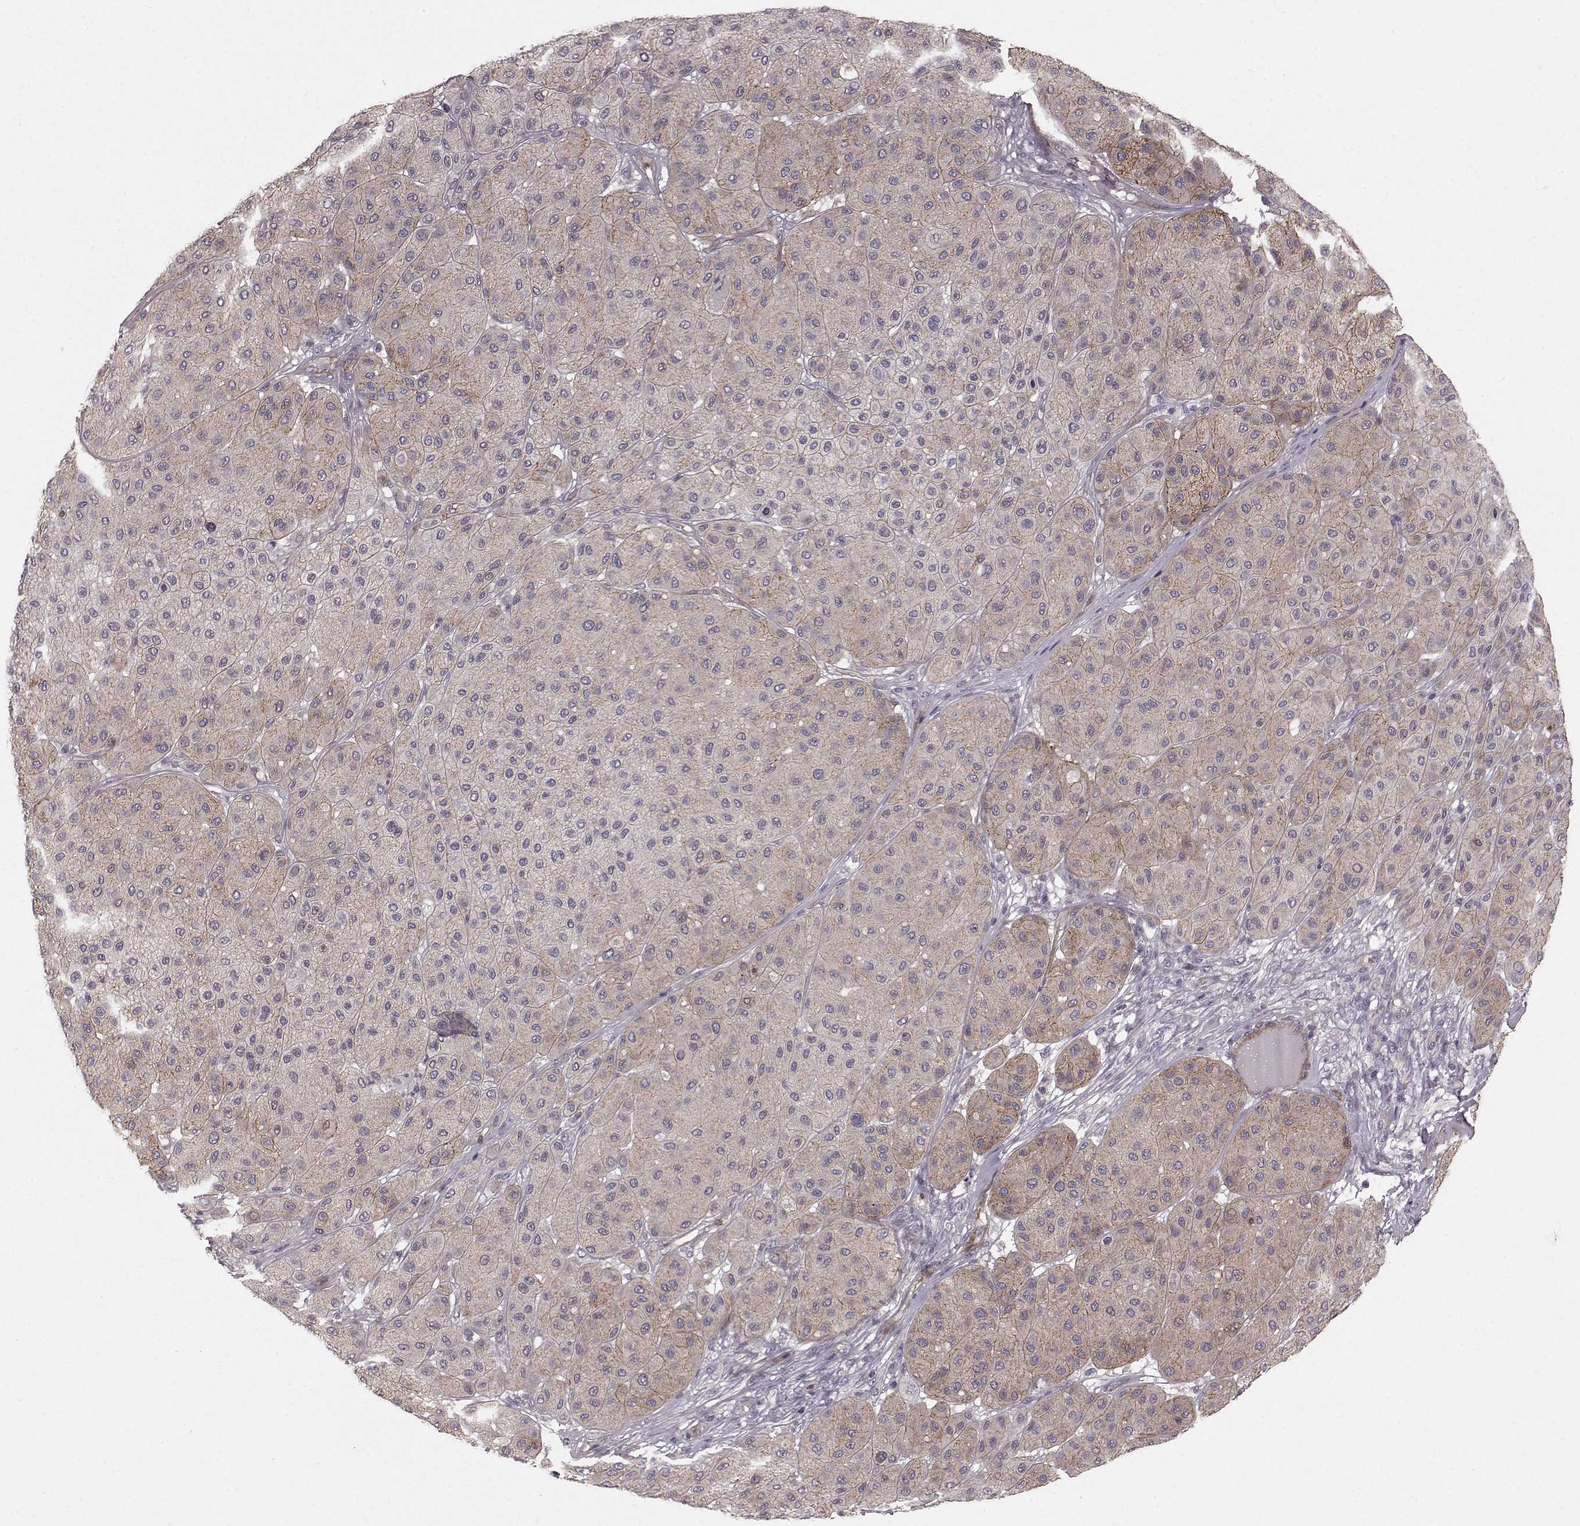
{"staining": {"intensity": "moderate", "quantity": "<25%", "location": "cytoplasmic/membranous"}, "tissue": "melanoma", "cell_type": "Tumor cells", "image_type": "cancer", "snomed": [{"axis": "morphology", "description": "Malignant melanoma, Metastatic site"}, {"axis": "topography", "description": "Smooth muscle"}], "caption": "This image displays melanoma stained with immunohistochemistry (IHC) to label a protein in brown. The cytoplasmic/membranous of tumor cells show moderate positivity for the protein. Nuclei are counter-stained blue.", "gene": "SLC22A18", "patient": {"sex": "male", "age": 41}}